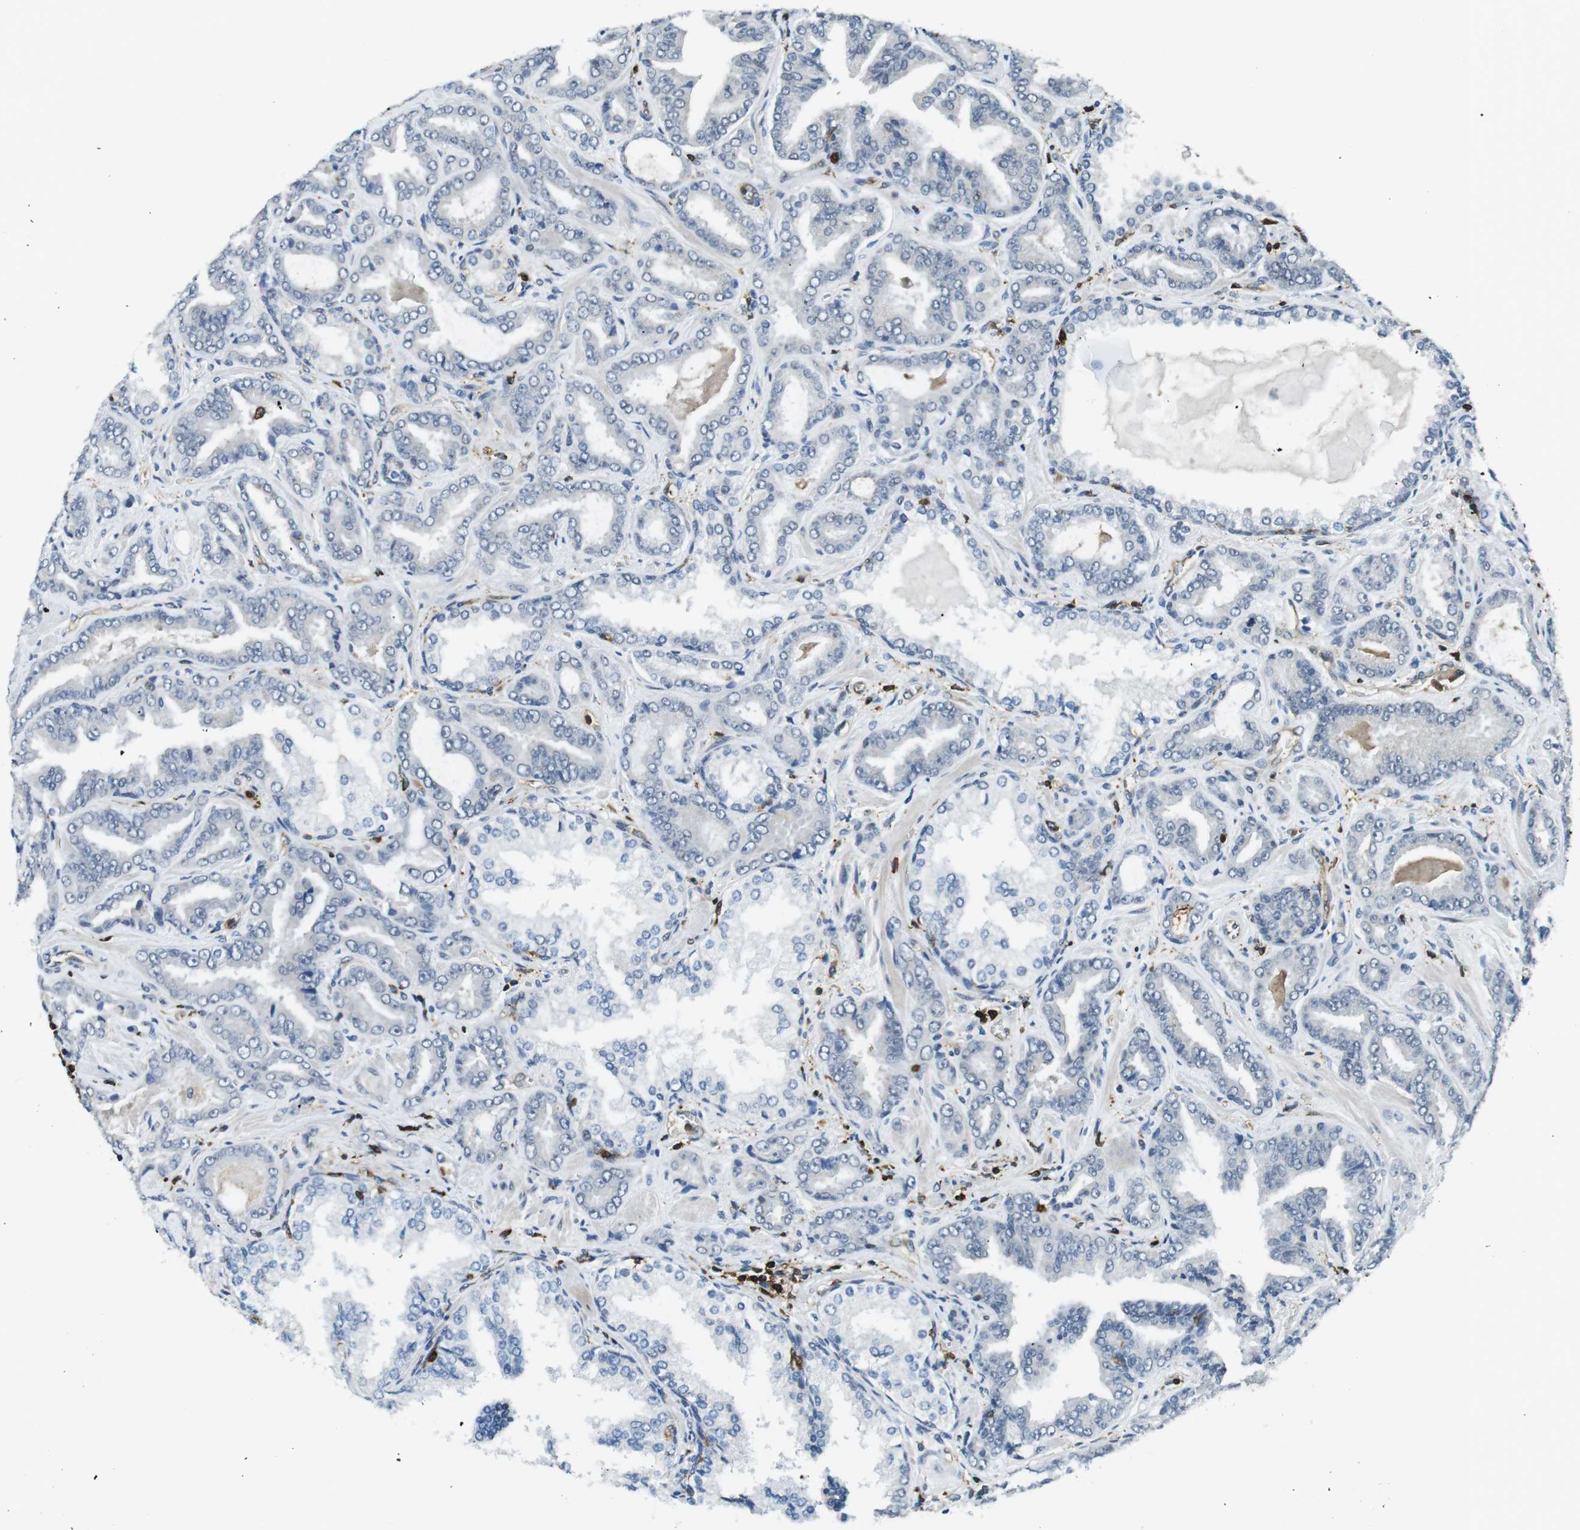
{"staining": {"intensity": "negative", "quantity": "none", "location": "none"}, "tissue": "prostate cancer", "cell_type": "Tumor cells", "image_type": "cancer", "snomed": [{"axis": "morphology", "description": "Adenocarcinoma, Low grade"}, {"axis": "topography", "description": "Prostate"}], "caption": "A photomicrograph of human prostate cancer (low-grade adenocarcinoma) is negative for staining in tumor cells.", "gene": "STK10", "patient": {"sex": "male", "age": 60}}